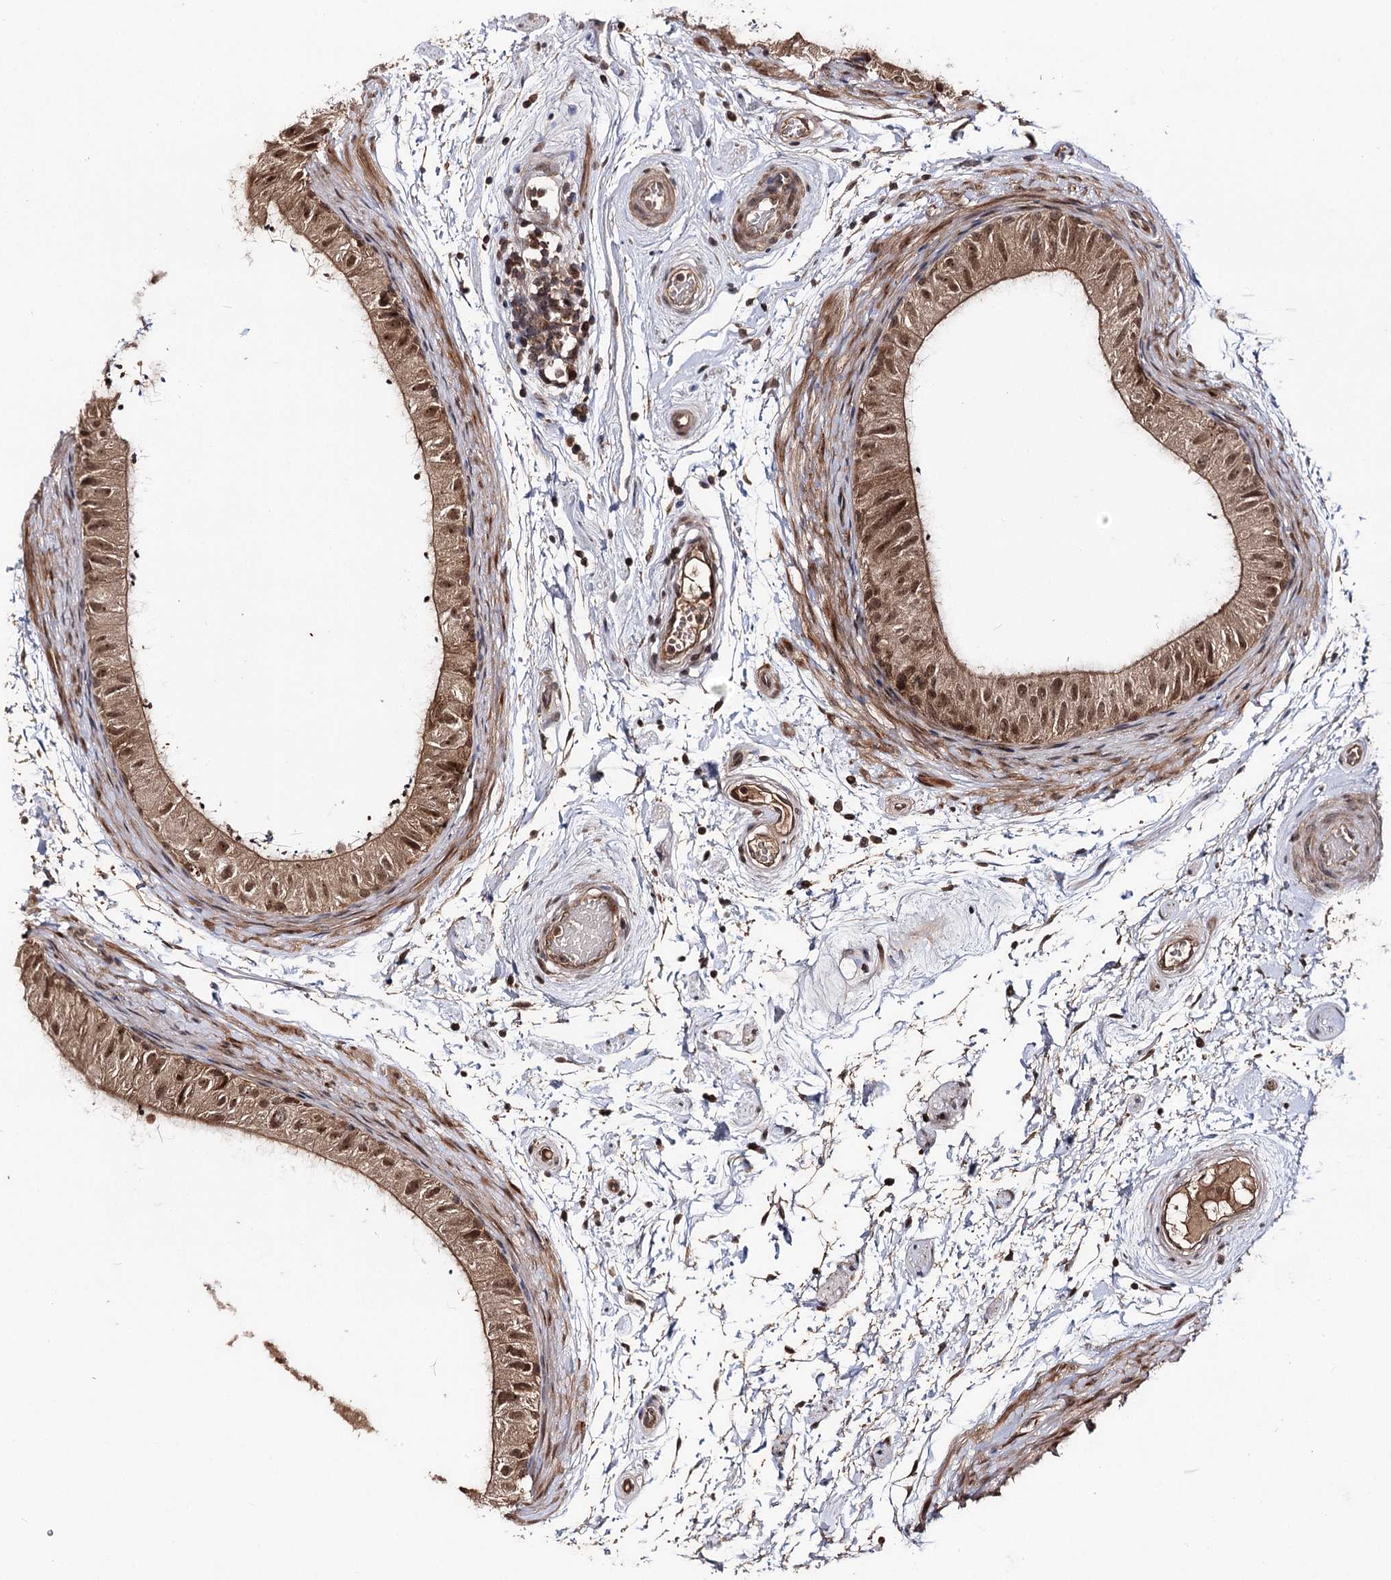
{"staining": {"intensity": "moderate", "quantity": ">75%", "location": "cytoplasmic/membranous,nuclear"}, "tissue": "epididymis", "cell_type": "Glandular cells", "image_type": "normal", "snomed": [{"axis": "morphology", "description": "Normal tissue, NOS"}, {"axis": "topography", "description": "Epididymis"}], "caption": "Protein analysis of unremarkable epididymis exhibits moderate cytoplasmic/membranous,nuclear staining in about >75% of glandular cells.", "gene": "FAM53B", "patient": {"sex": "male", "age": 50}}